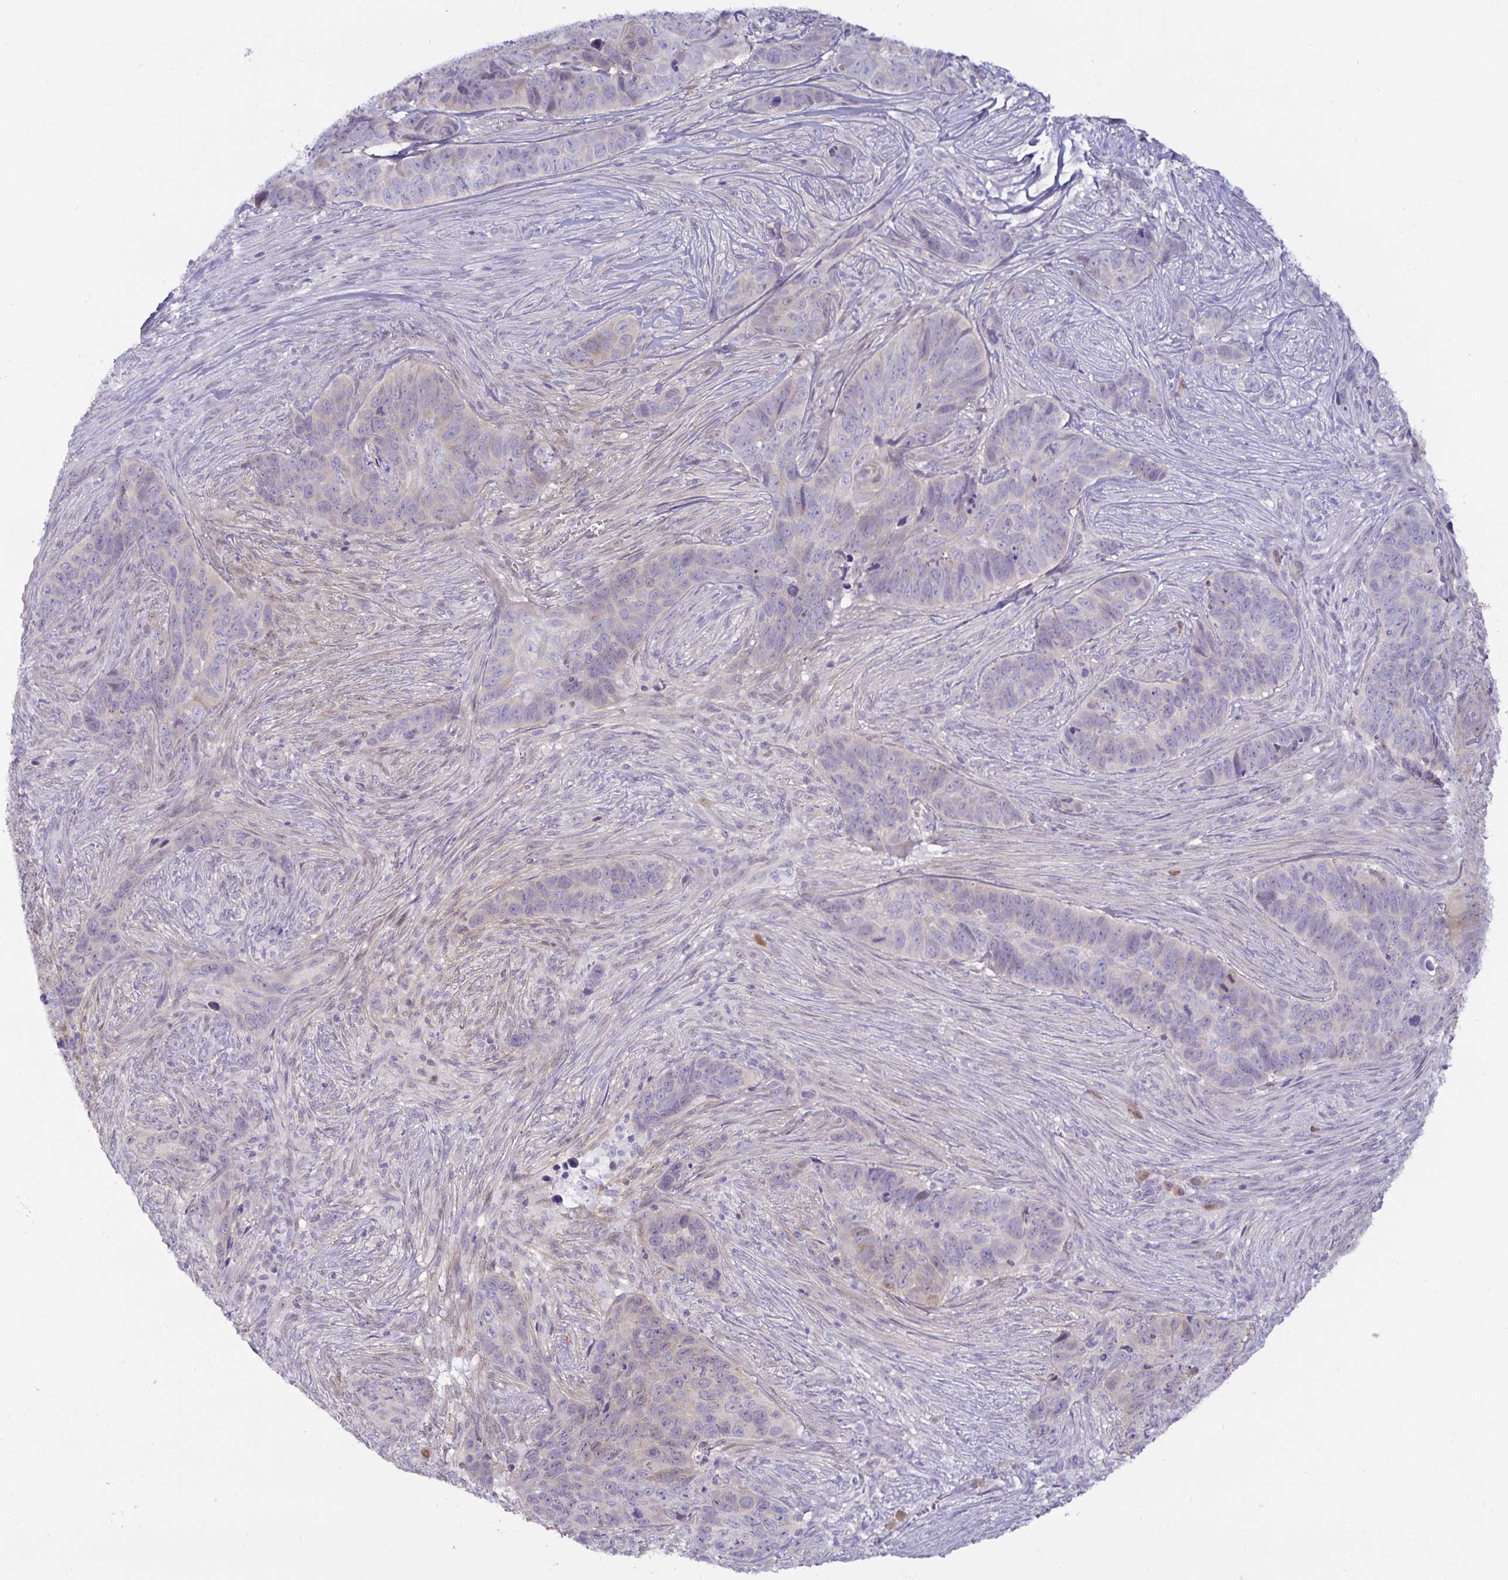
{"staining": {"intensity": "negative", "quantity": "none", "location": "none"}, "tissue": "skin cancer", "cell_type": "Tumor cells", "image_type": "cancer", "snomed": [{"axis": "morphology", "description": "Basal cell carcinoma"}, {"axis": "topography", "description": "Skin"}], "caption": "Tumor cells are negative for brown protein staining in skin cancer (basal cell carcinoma).", "gene": "MON2", "patient": {"sex": "female", "age": 82}}